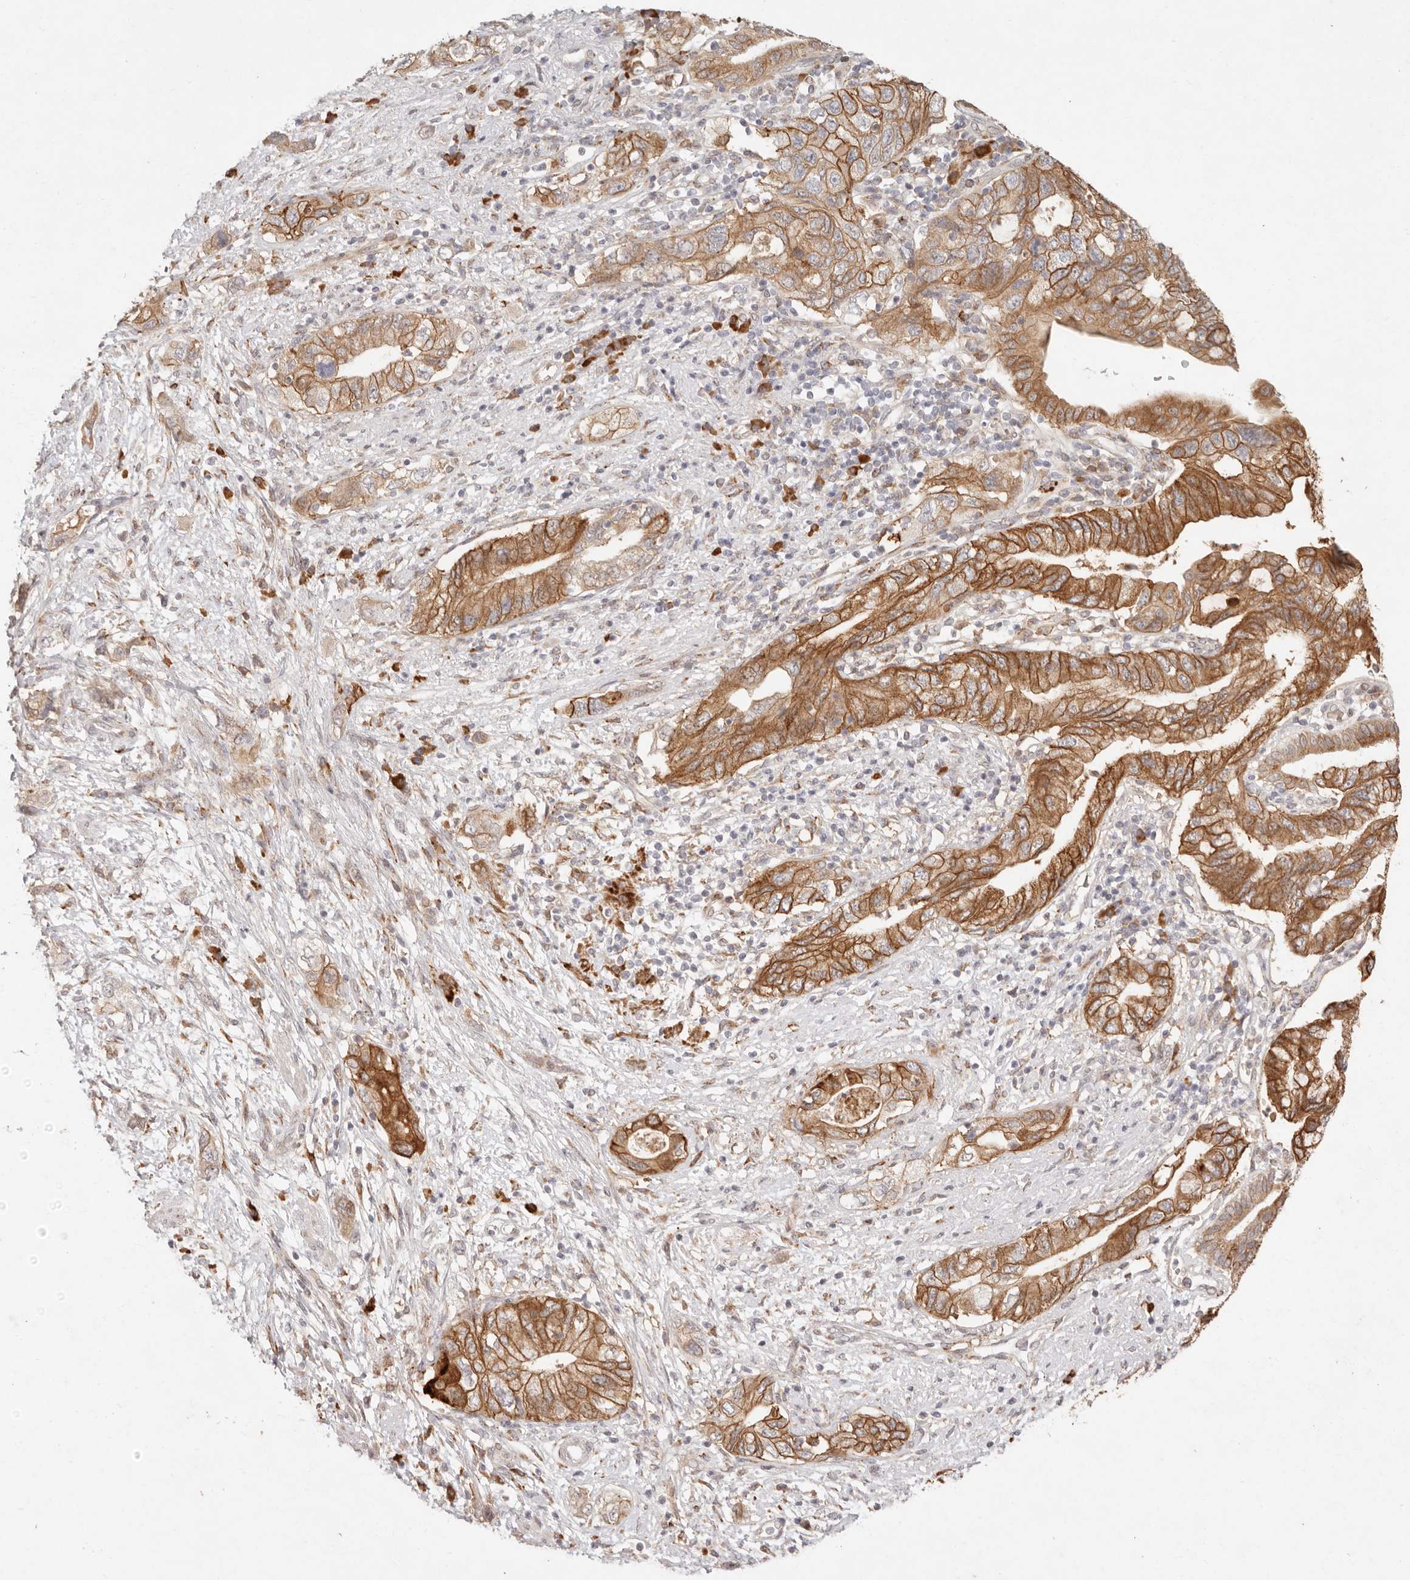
{"staining": {"intensity": "strong", "quantity": ">75%", "location": "cytoplasmic/membranous"}, "tissue": "pancreatic cancer", "cell_type": "Tumor cells", "image_type": "cancer", "snomed": [{"axis": "morphology", "description": "Adenocarcinoma, NOS"}, {"axis": "topography", "description": "Pancreas"}], "caption": "A brown stain labels strong cytoplasmic/membranous staining of a protein in human pancreatic adenocarcinoma tumor cells.", "gene": "C1orf127", "patient": {"sex": "female", "age": 73}}